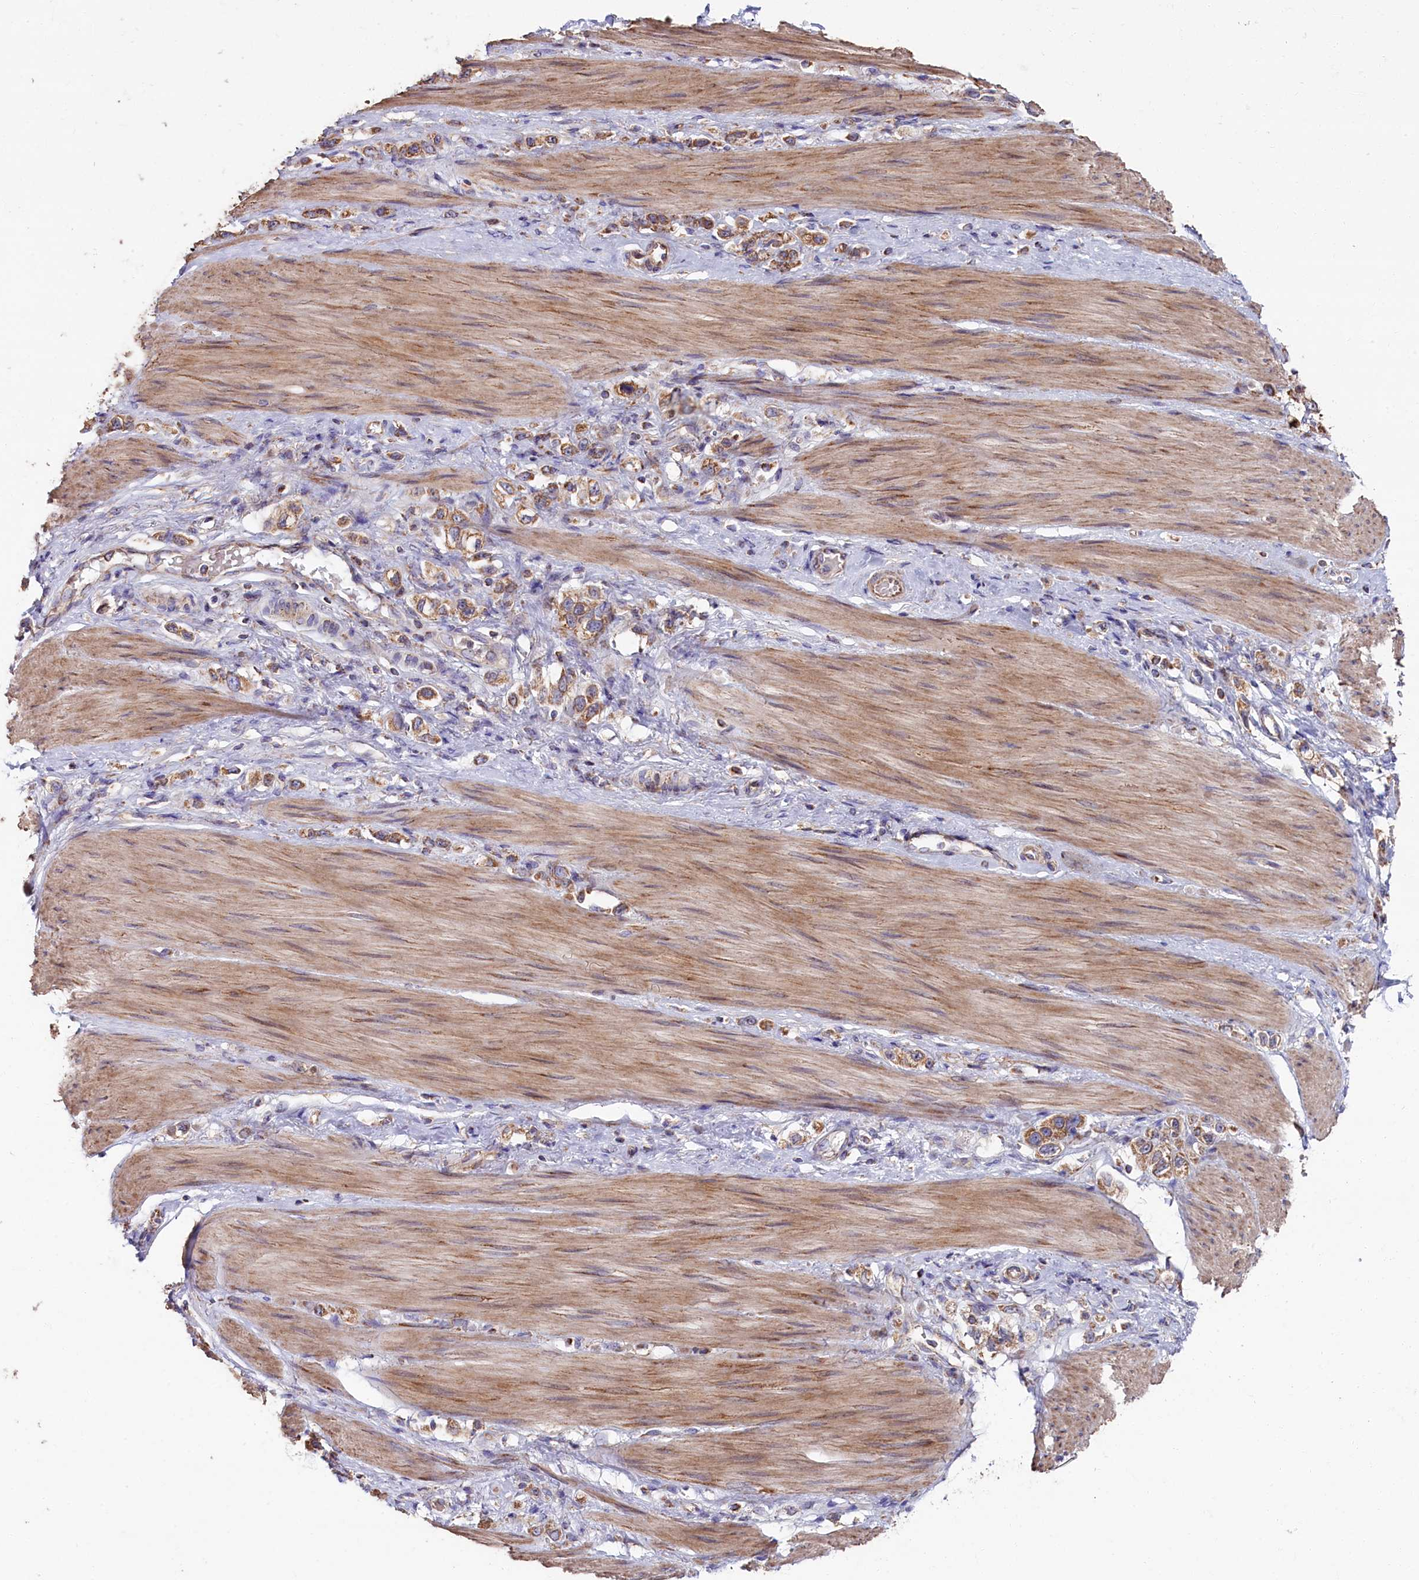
{"staining": {"intensity": "moderate", "quantity": ">75%", "location": "cytoplasmic/membranous"}, "tissue": "stomach cancer", "cell_type": "Tumor cells", "image_type": "cancer", "snomed": [{"axis": "morphology", "description": "Adenocarcinoma, NOS"}, {"axis": "topography", "description": "Stomach"}], "caption": "DAB immunohistochemical staining of human stomach adenocarcinoma demonstrates moderate cytoplasmic/membranous protein expression in approximately >75% of tumor cells.", "gene": "ZSWIM1", "patient": {"sex": "female", "age": 65}}